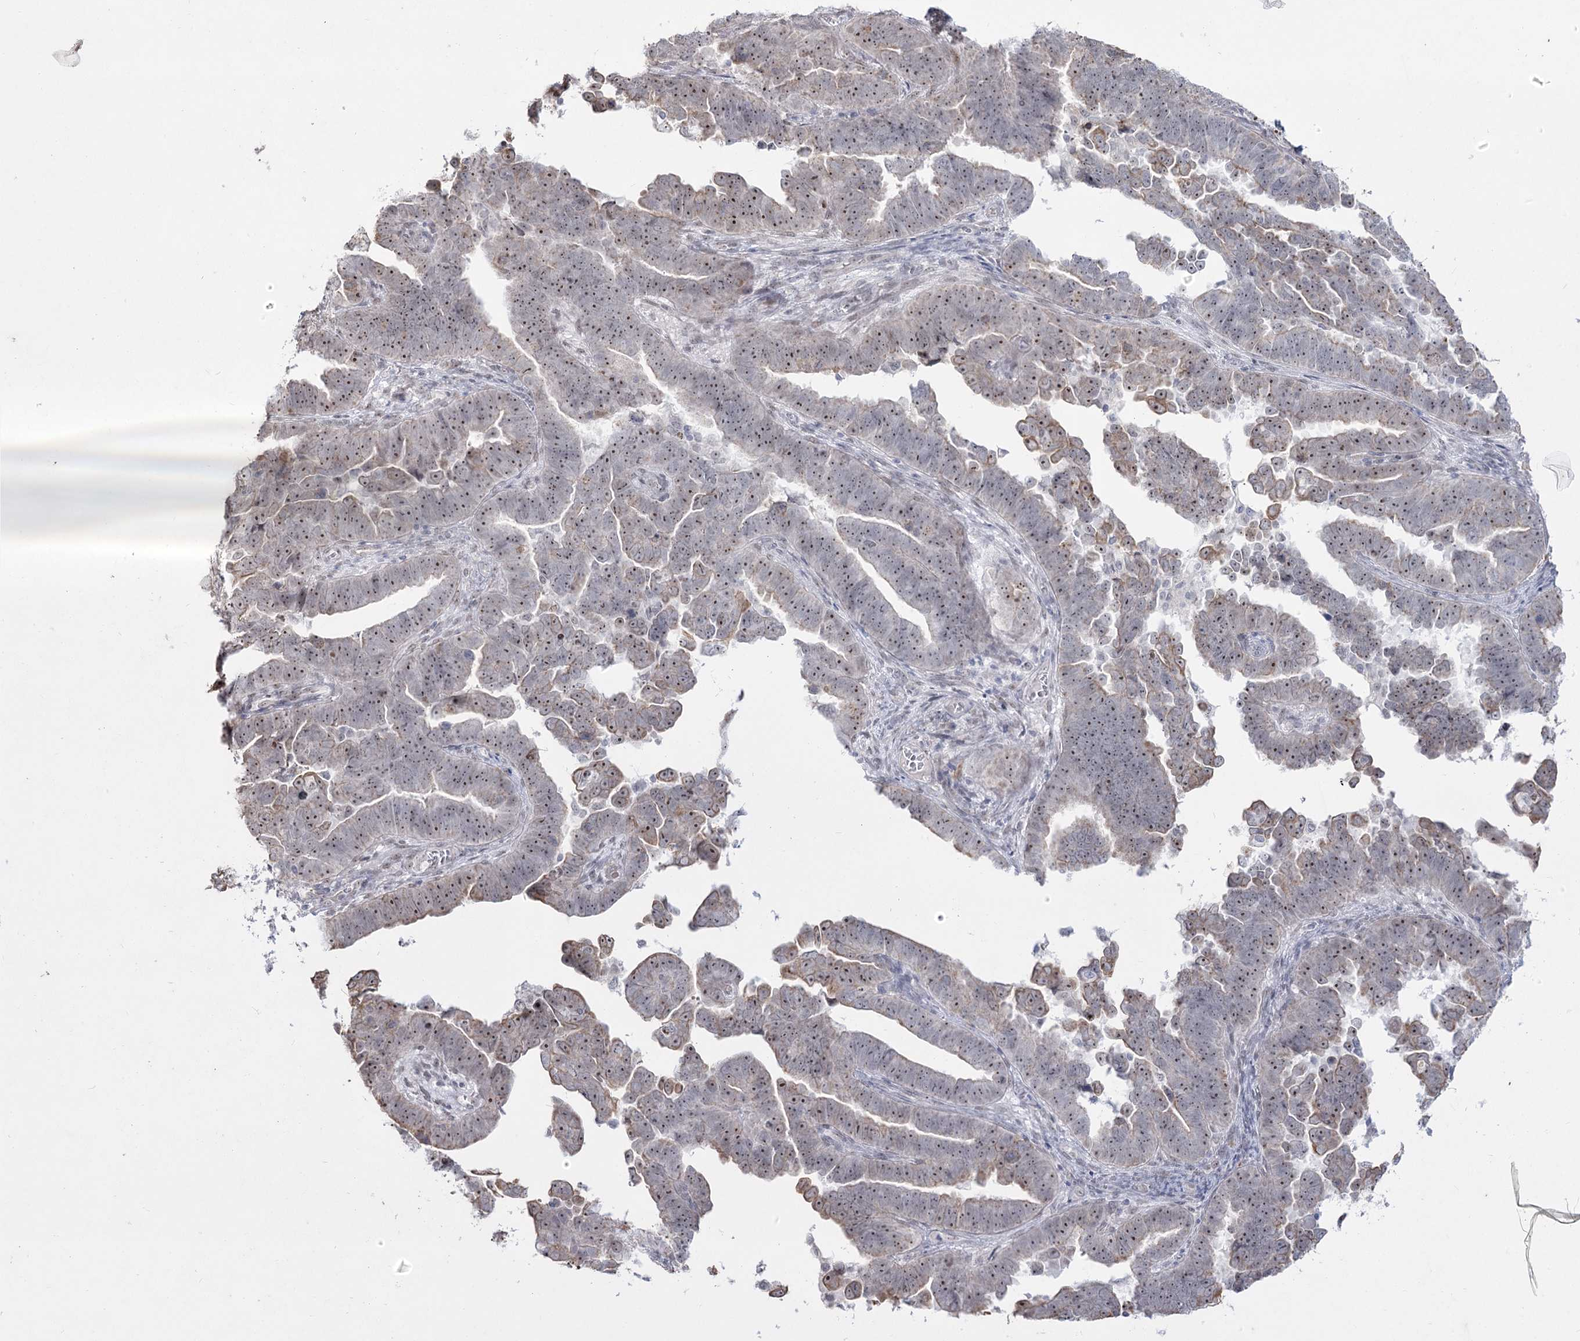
{"staining": {"intensity": "weak", "quantity": ">75%", "location": "nuclear"}, "tissue": "endometrial cancer", "cell_type": "Tumor cells", "image_type": "cancer", "snomed": [{"axis": "morphology", "description": "Adenocarcinoma, NOS"}, {"axis": "topography", "description": "Endometrium"}], "caption": "Tumor cells show low levels of weak nuclear positivity in approximately >75% of cells in human endometrial cancer.", "gene": "DDX50", "patient": {"sex": "female", "age": 75}}